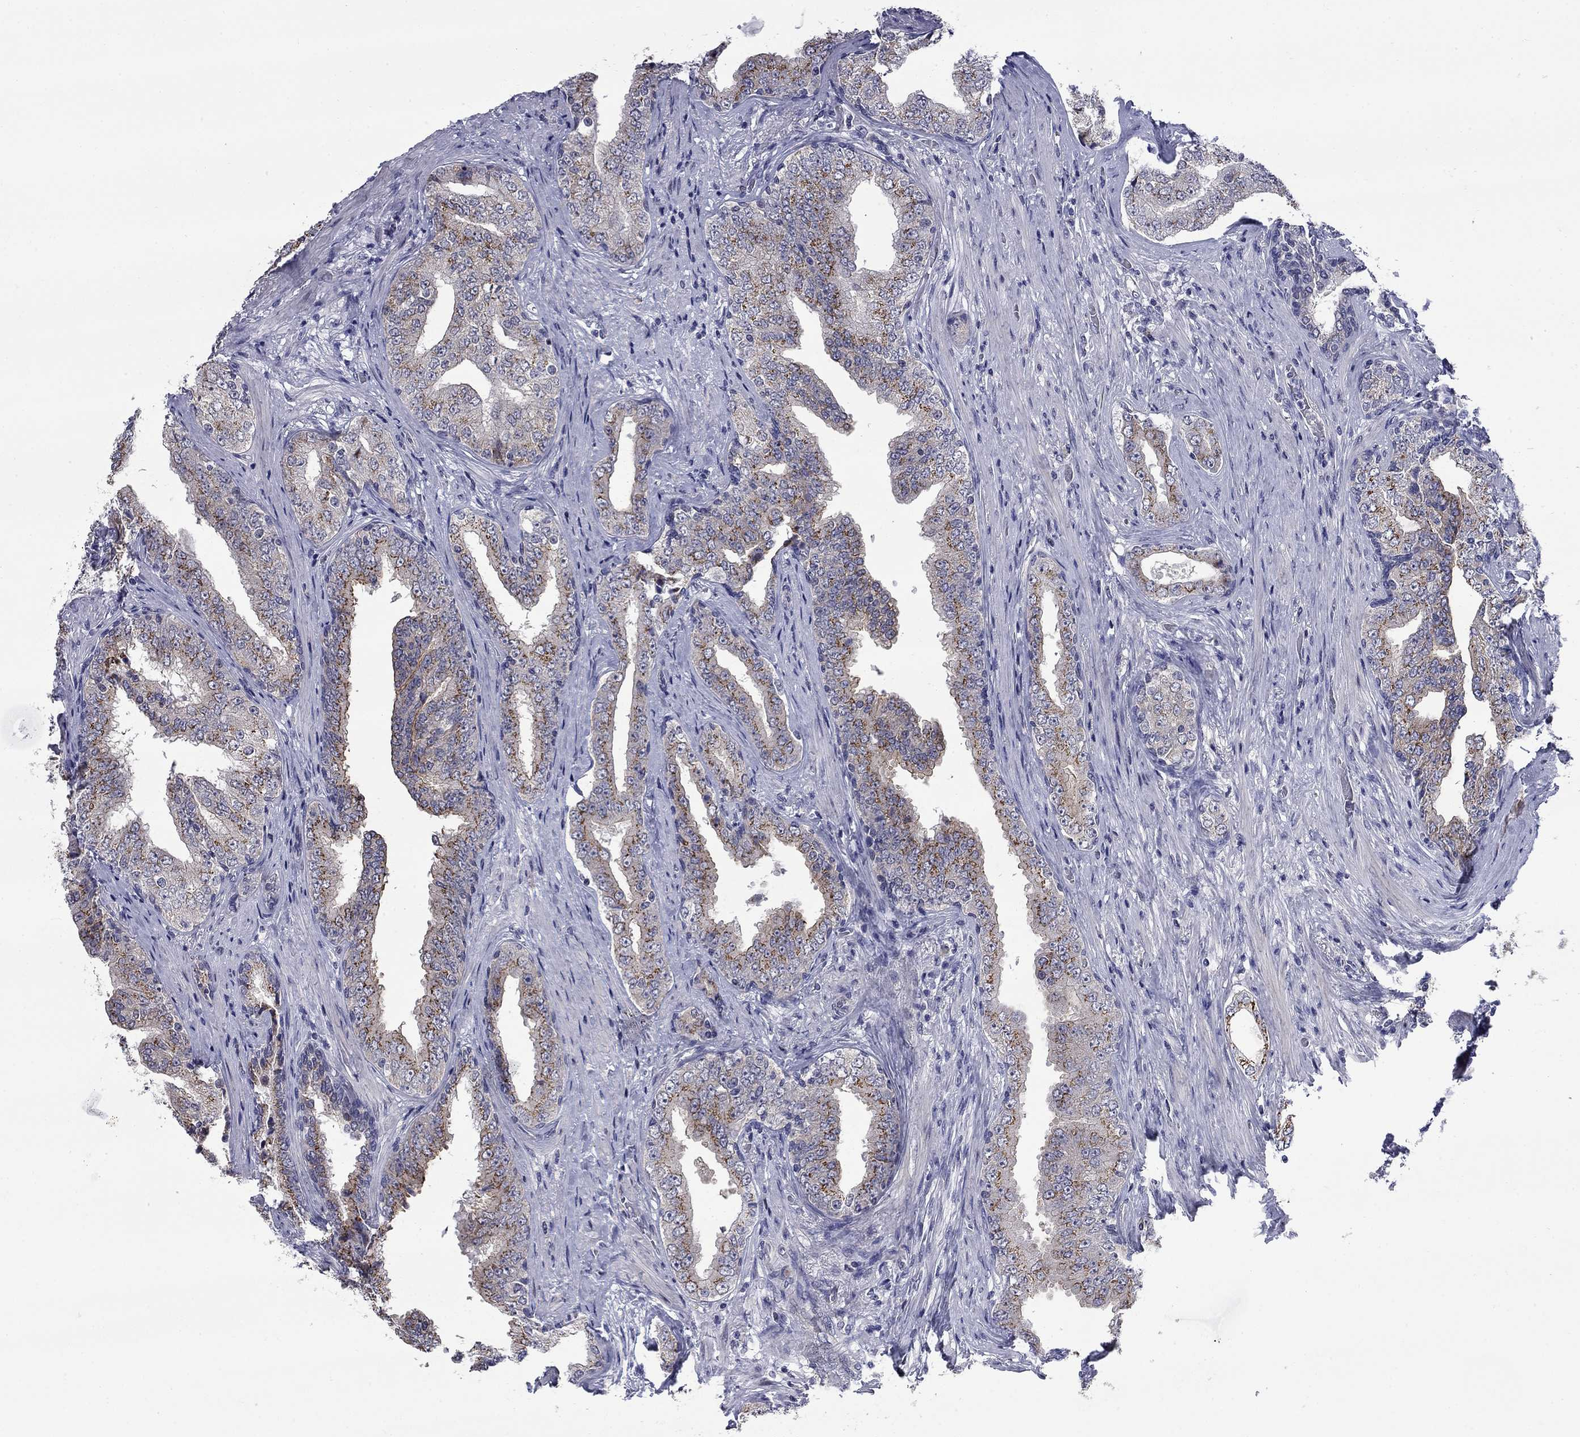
{"staining": {"intensity": "strong", "quantity": ">75%", "location": "cytoplasmic/membranous"}, "tissue": "prostate cancer", "cell_type": "Tumor cells", "image_type": "cancer", "snomed": [{"axis": "morphology", "description": "Adenocarcinoma, Low grade"}, {"axis": "topography", "description": "Prostate and seminal vesicle, NOS"}], "caption": "Immunohistochemistry (IHC) histopathology image of neoplastic tissue: human low-grade adenocarcinoma (prostate) stained using IHC displays high levels of strong protein expression localized specifically in the cytoplasmic/membranous of tumor cells, appearing as a cytoplasmic/membranous brown color.", "gene": "HTR4", "patient": {"sex": "male", "age": 61}}